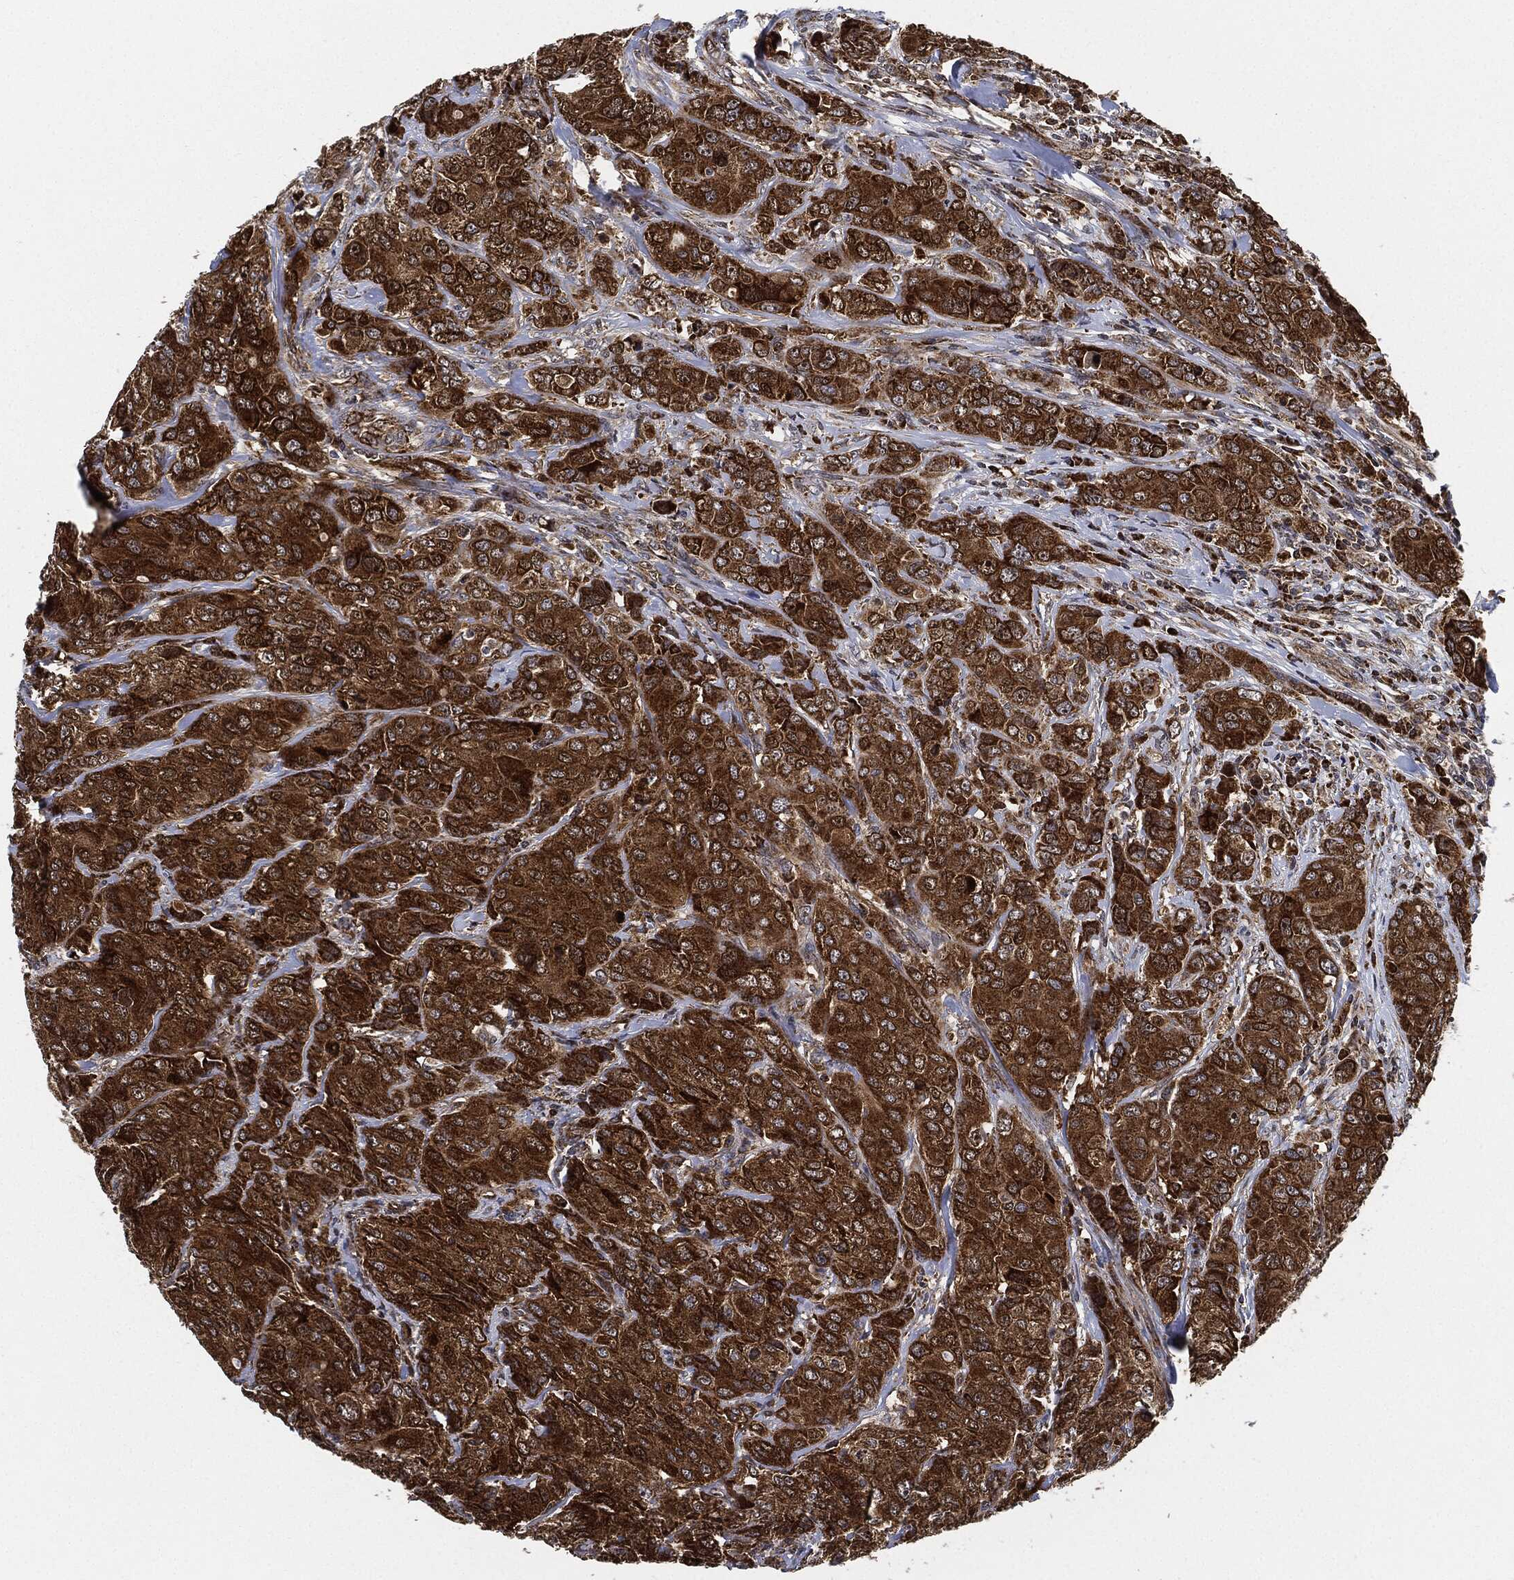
{"staining": {"intensity": "strong", "quantity": ">75%", "location": "cytoplasmic/membranous"}, "tissue": "breast cancer", "cell_type": "Tumor cells", "image_type": "cancer", "snomed": [{"axis": "morphology", "description": "Duct carcinoma"}, {"axis": "topography", "description": "Breast"}], "caption": "The immunohistochemical stain labels strong cytoplasmic/membranous positivity in tumor cells of breast infiltrating ductal carcinoma tissue.", "gene": "RNASEL", "patient": {"sex": "female", "age": 43}}